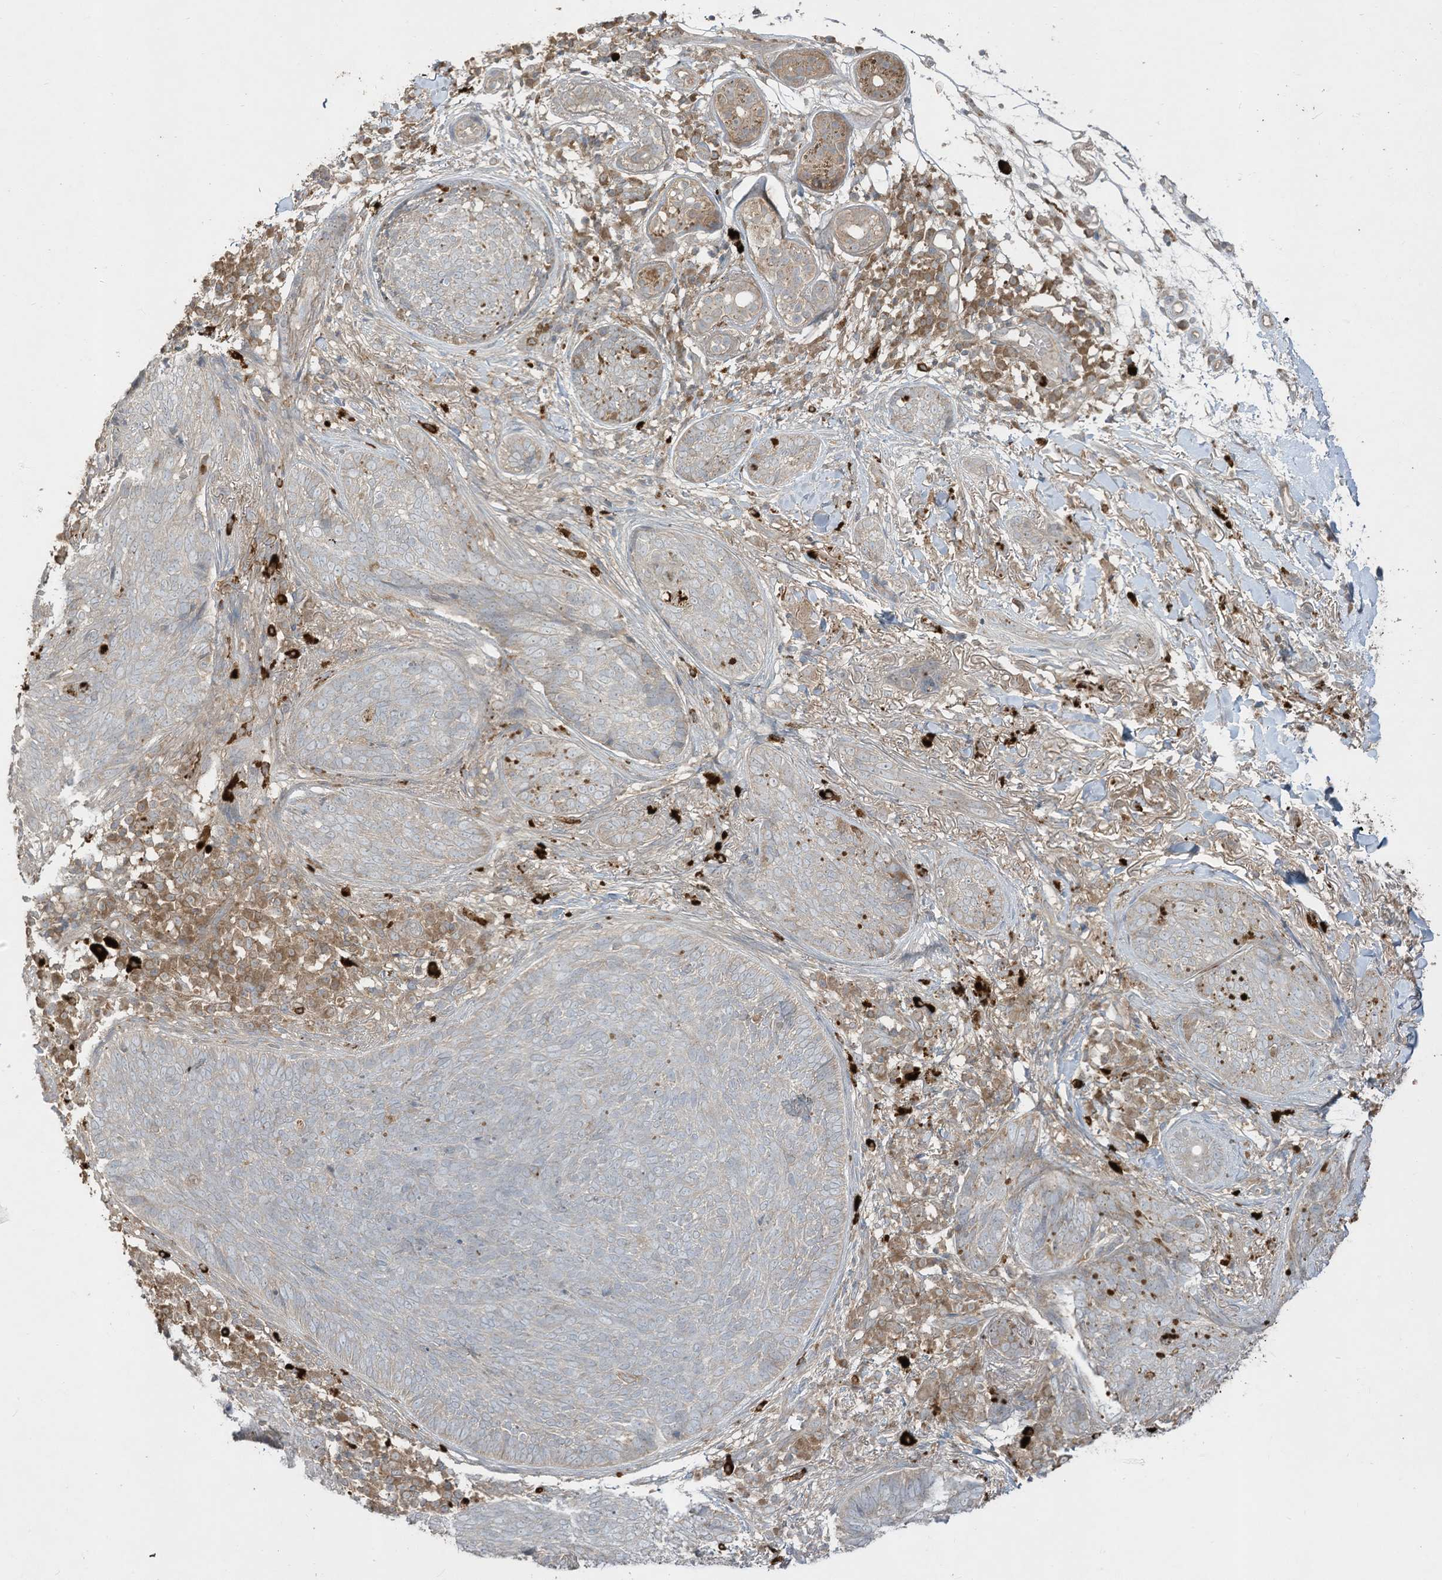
{"staining": {"intensity": "negative", "quantity": "none", "location": "none"}, "tissue": "skin cancer", "cell_type": "Tumor cells", "image_type": "cancer", "snomed": [{"axis": "morphology", "description": "Basal cell carcinoma"}, {"axis": "topography", "description": "Skin"}], "caption": "The IHC micrograph has no significant staining in tumor cells of skin cancer tissue.", "gene": "LDAH", "patient": {"sex": "male", "age": 85}}